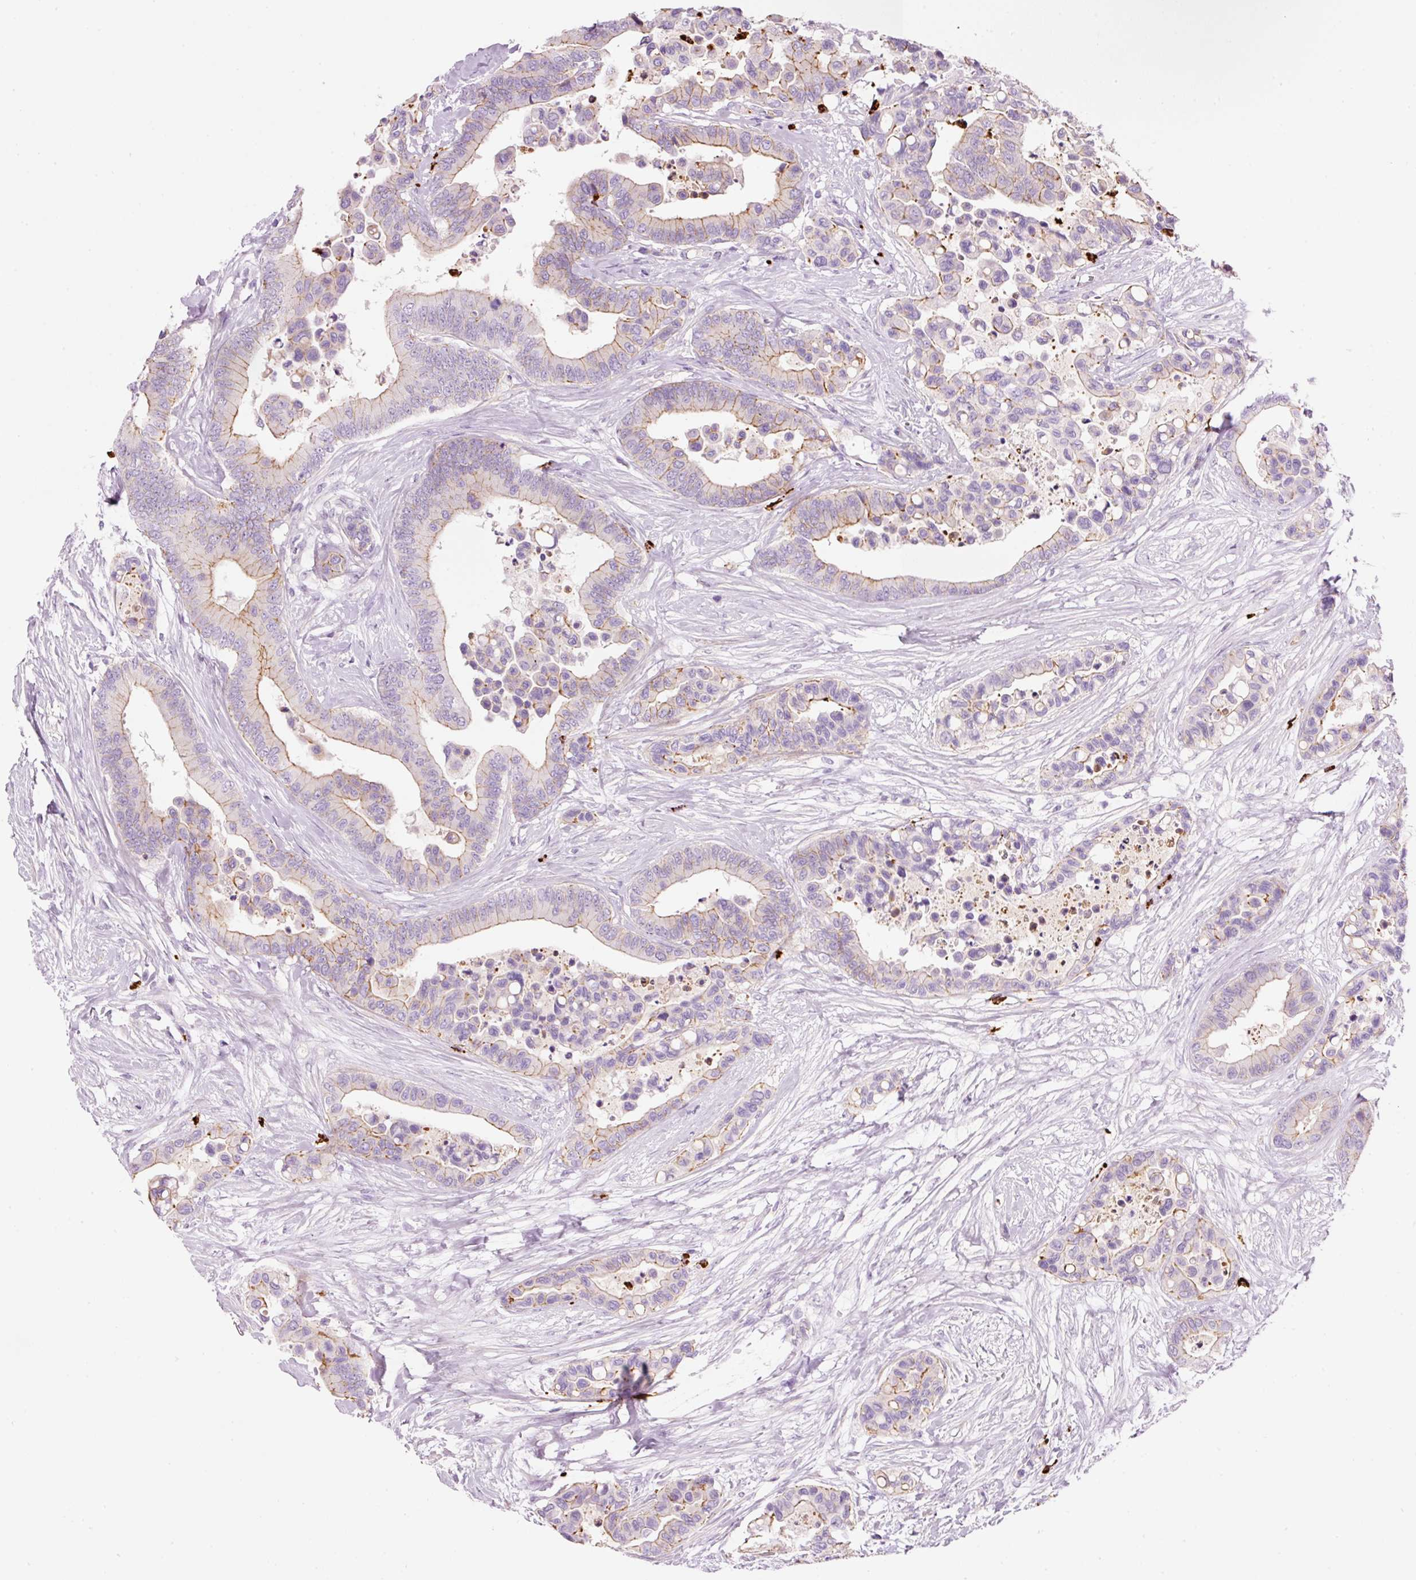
{"staining": {"intensity": "moderate", "quantity": "<25%", "location": "cytoplasmic/membranous"}, "tissue": "colorectal cancer", "cell_type": "Tumor cells", "image_type": "cancer", "snomed": [{"axis": "morphology", "description": "Adenocarcinoma, NOS"}, {"axis": "topography", "description": "Colon"}], "caption": "An image of colorectal adenocarcinoma stained for a protein reveals moderate cytoplasmic/membranous brown staining in tumor cells.", "gene": "MAP3K3", "patient": {"sex": "male", "age": 82}}